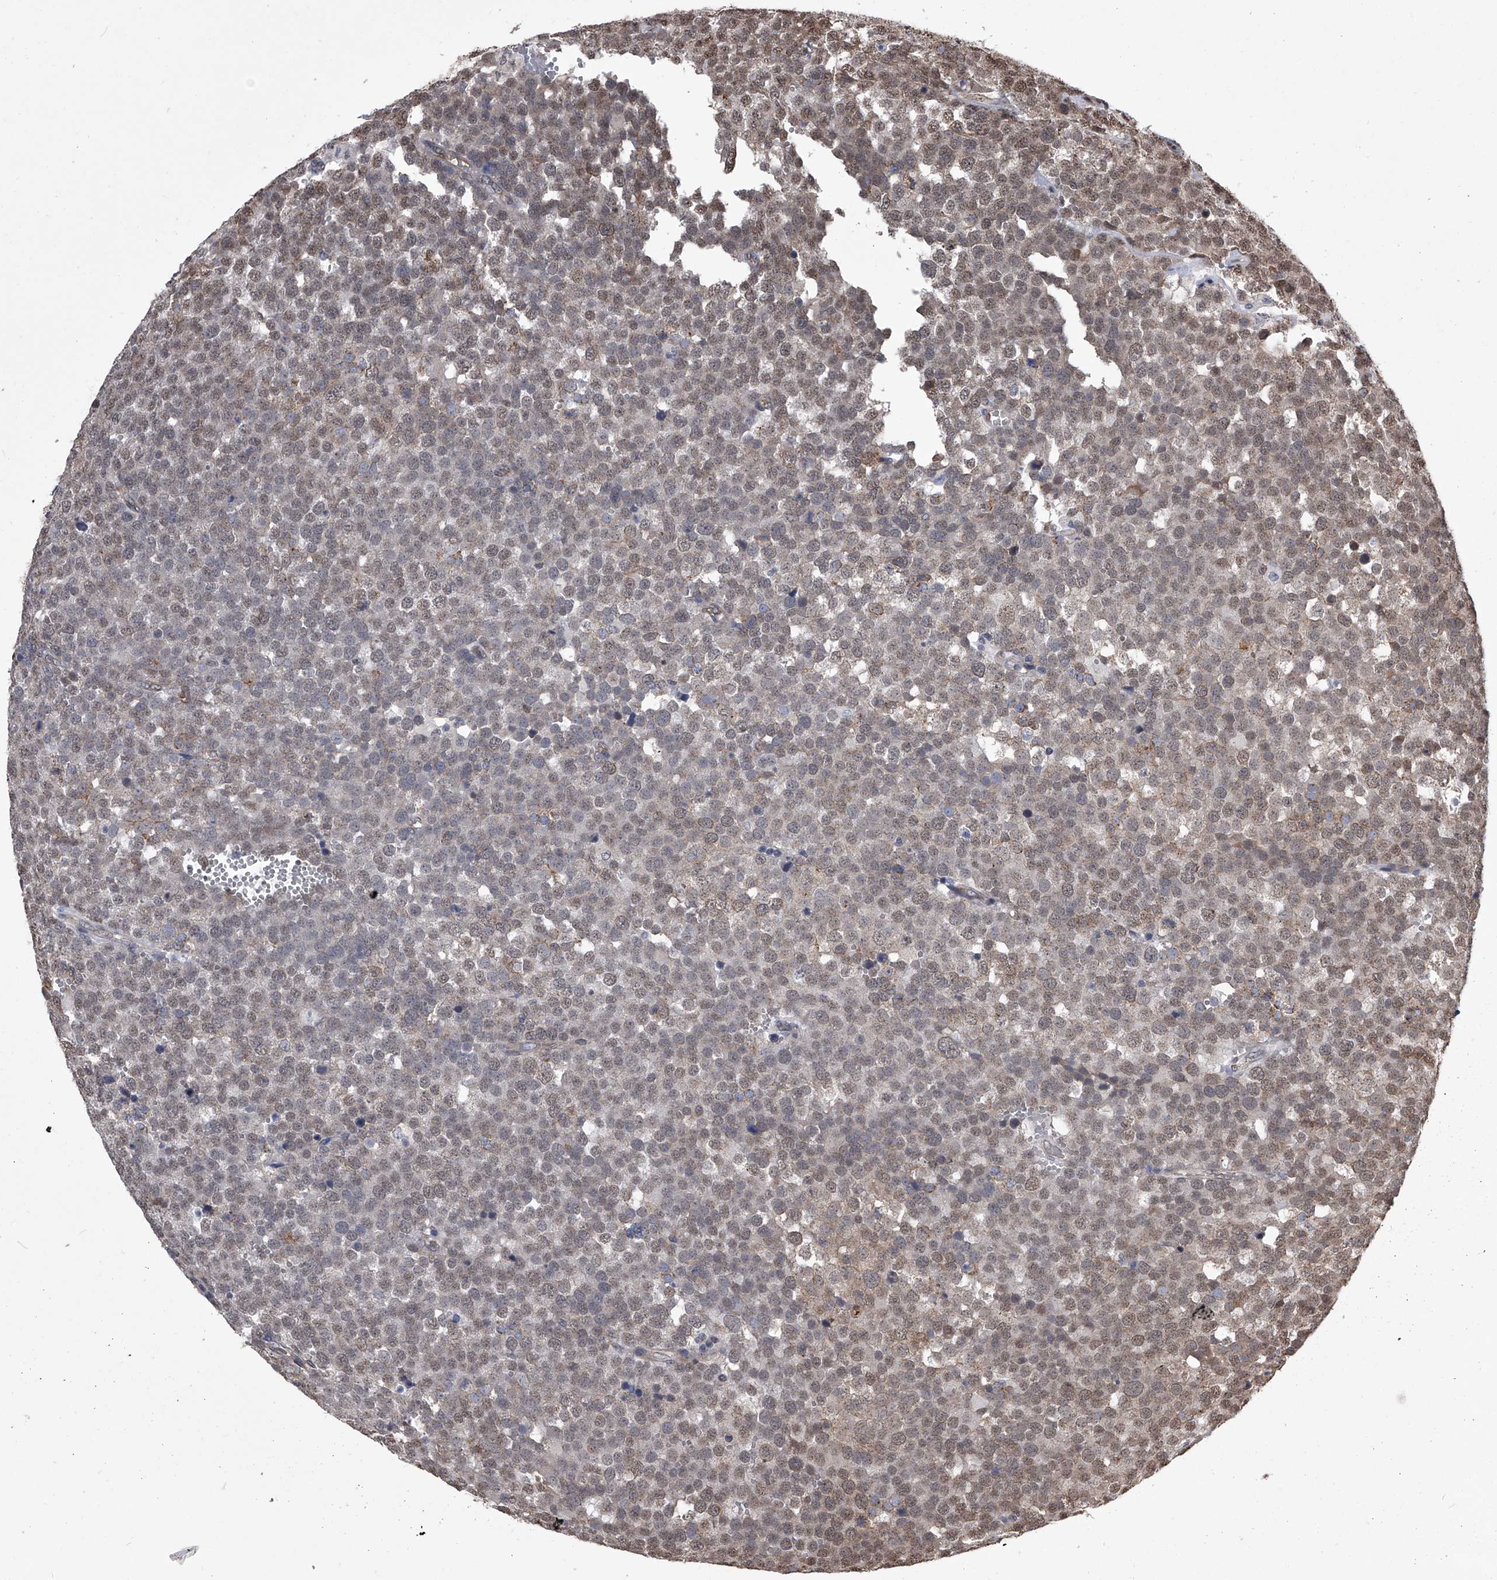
{"staining": {"intensity": "weak", "quantity": "25%-75%", "location": "nuclear"}, "tissue": "testis cancer", "cell_type": "Tumor cells", "image_type": "cancer", "snomed": [{"axis": "morphology", "description": "Seminoma, NOS"}, {"axis": "topography", "description": "Testis"}], "caption": "Tumor cells exhibit low levels of weak nuclear positivity in about 25%-75% of cells in seminoma (testis). Nuclei are stained in blue.", "gene": "ZNF76", "patient": {"sex": "male", "age": 71}}